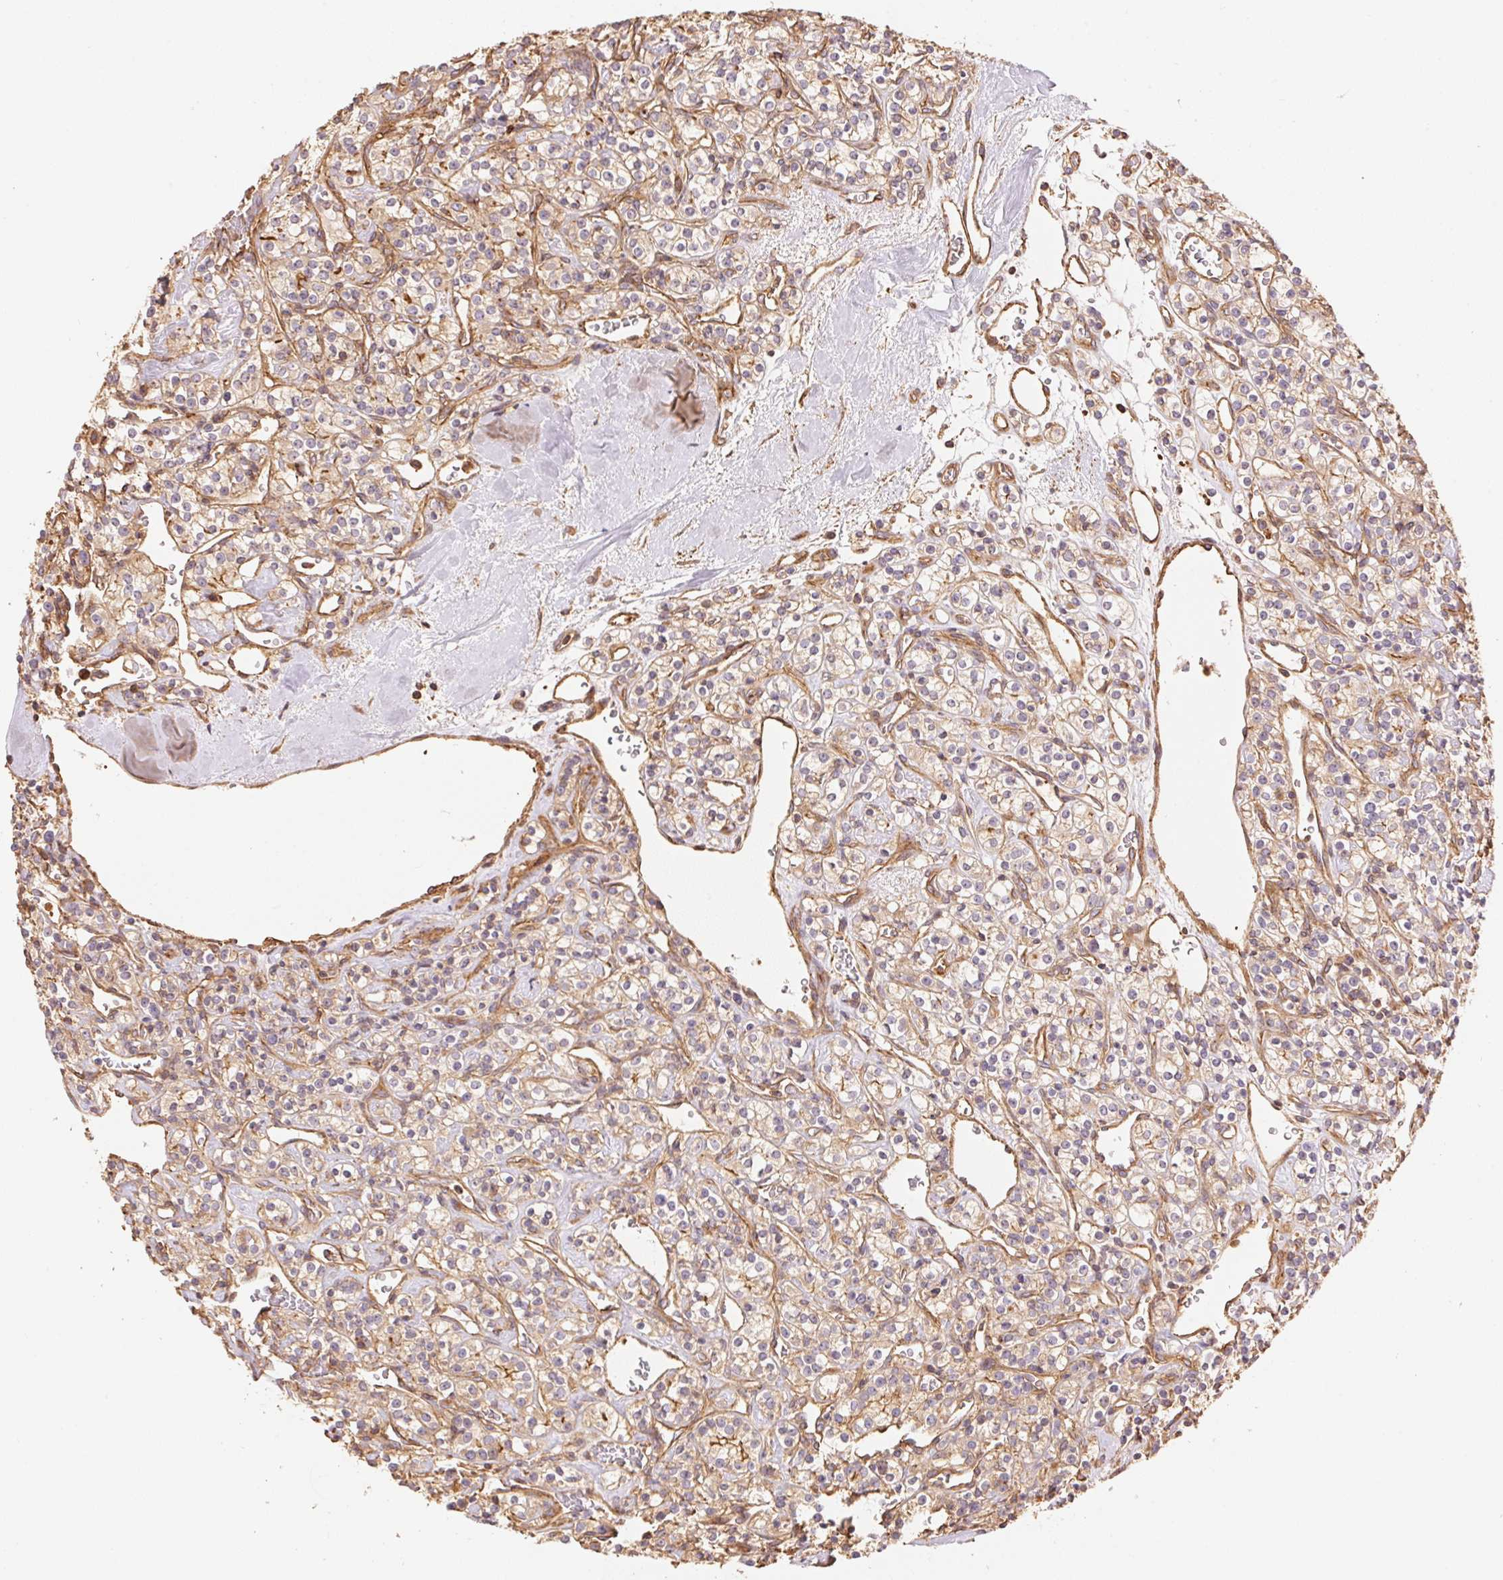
{"staining": {"intensity": "weak", "quantity": "25%-75%", "location": "cytoplasmic/membranous"}, "tissue": "renal cancer", "cell_type": "Tumor cells", "image_type": "cancer", "snomed": [{"axis": "morphology", "description": "Adenocarcinoma, NOS"}, {"axis": "topography", "description": "Kidney"}], "caption": "Immunohistochemistry micrograph of human adenocarcinoma (renal) stained for a protein (brown), which shows low levels of weak cytoplasmic/membranous staining in approximately 25%-75% of tumor cells.", "gene": "FRAS1", "patient": {"sex": "male", "age": 77}}